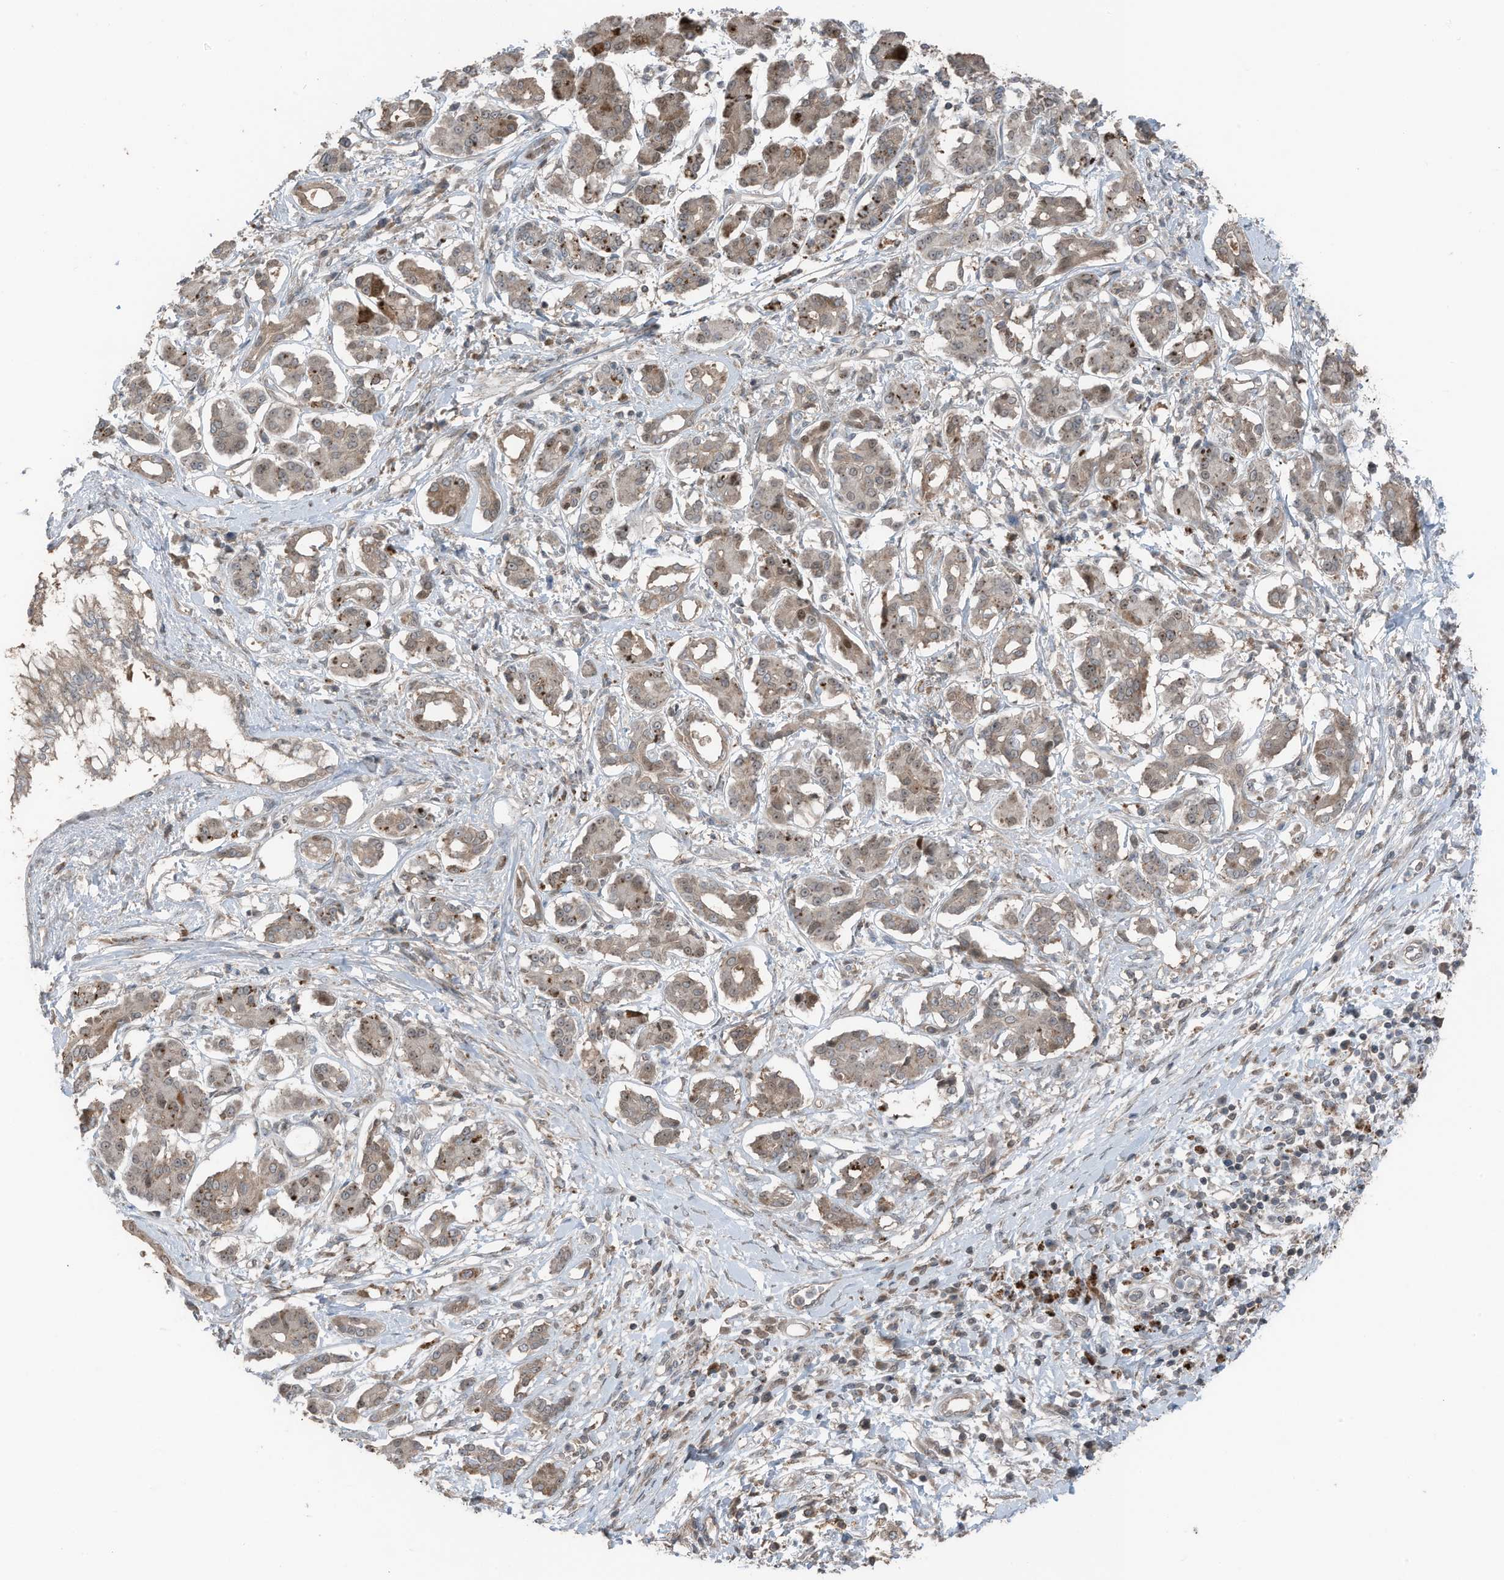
{"staining": {"intensity": "weak", "quantity": ">75%", "location": "cytoplasmic/membranous"}, "tissue": "pancreatic cancer", "cell_type": "Tumor cells", "image_type": "cancer", "snomed": [{"axis": "morphology", "description": "Adenocarcinoma, NOS"}, {"axis": "topography", "description": "Pancreas"}], "caption": "Brown immunohistochemical staining in pancreatic adenocarcinoma demonstrates weak cytoplasmic/membranous expression in approximately >75% of tumor cells.", "gene": "TXNDC9", "patient": {"sex": "female", "age": 56}}